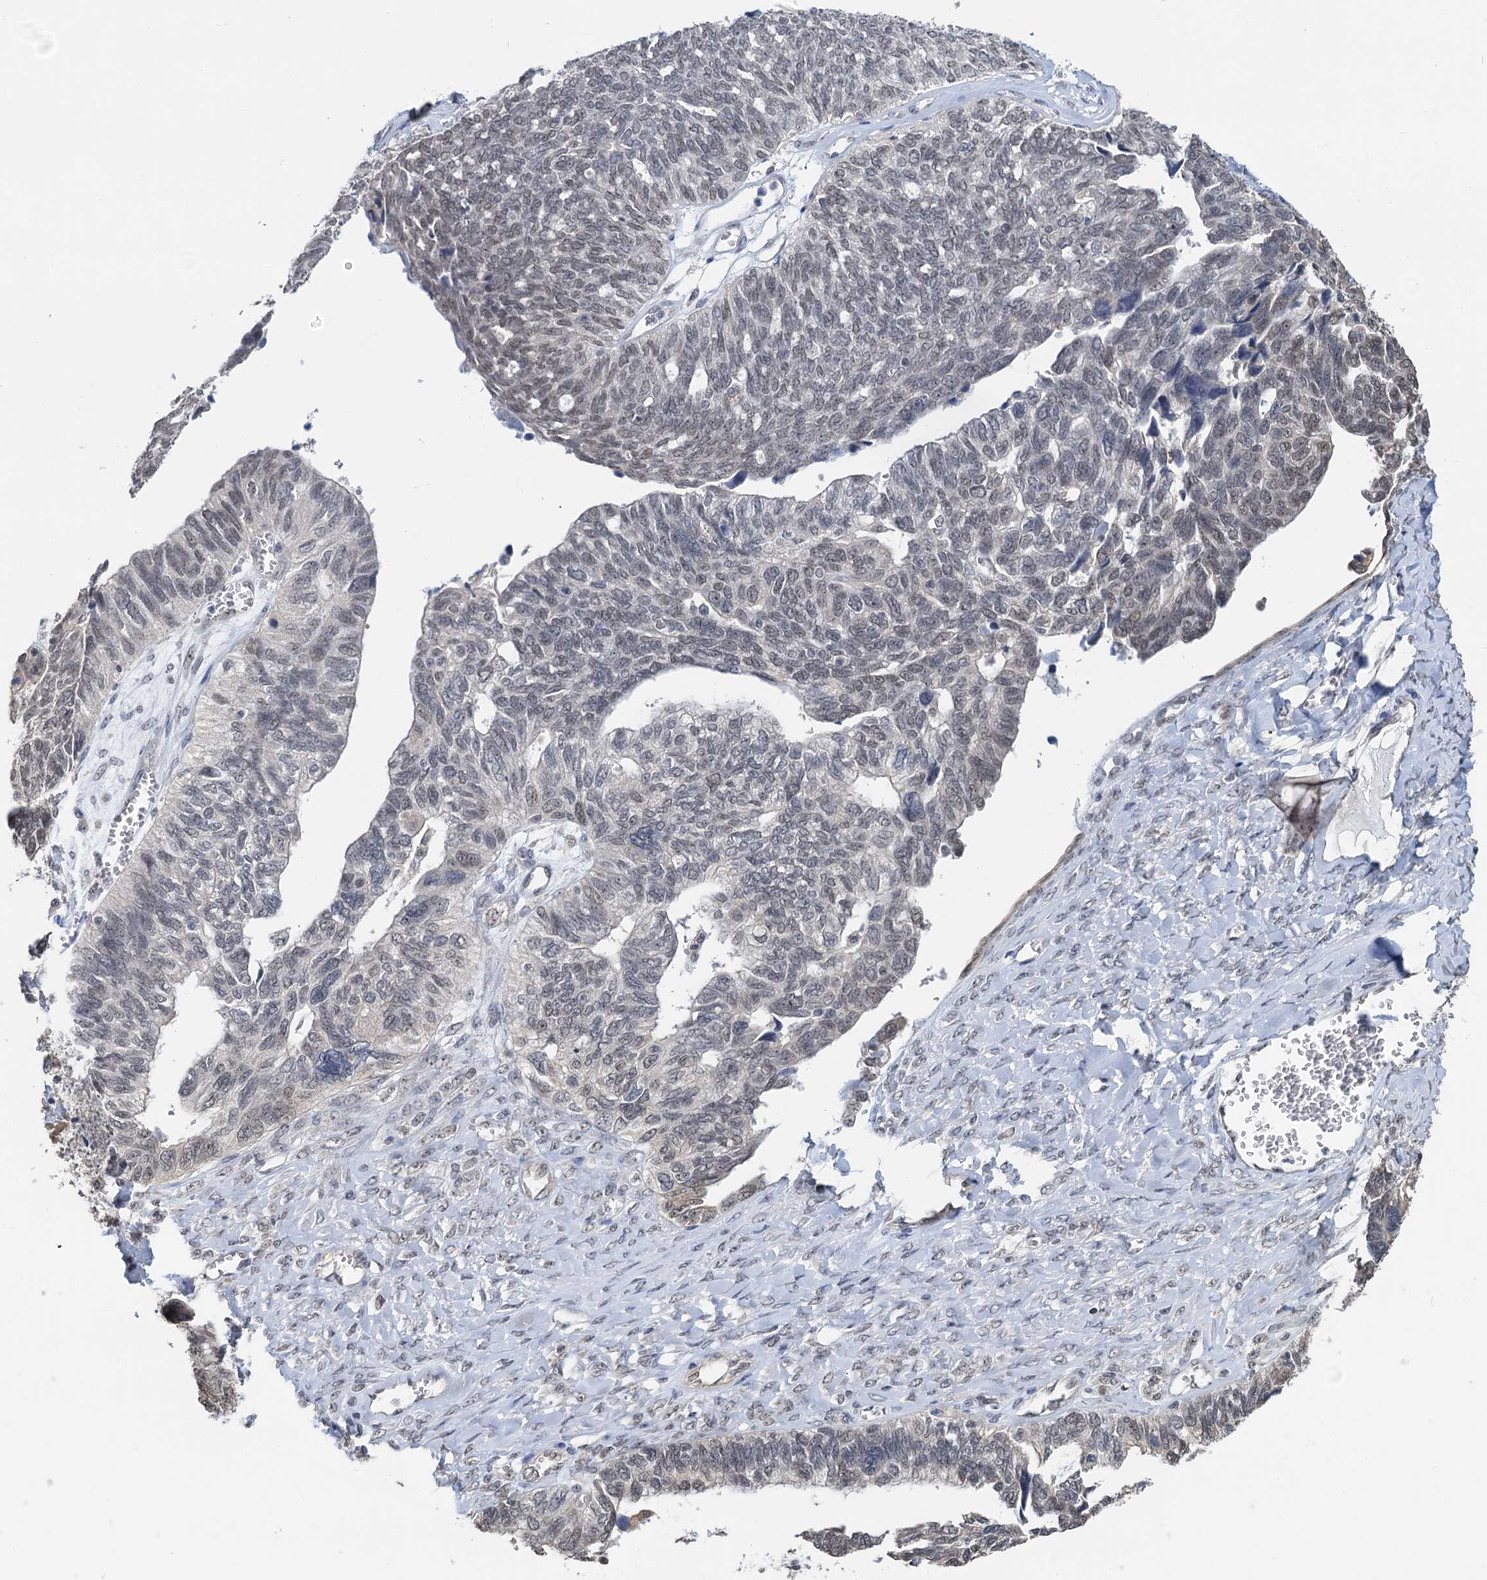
{"staining": {"intensity": "negative", "quantity": "none", "location": "none"}, "tissue": "ovarian cancer", "cell_type": "Tumor cells", "image_type": "cancer", "snomed": [{"axis": "morphology", "description": "Cystadenocarcinoma, serous, NOS"}, {"axis": "topography", "description": "Ovary"}], "caption": "IHC of human ovarian cancer (serous cystadenocarcinoma) shows no positivity in tumor cells.", "gene": "NAT10", "patient": {"sex": "female", "age": 79}}